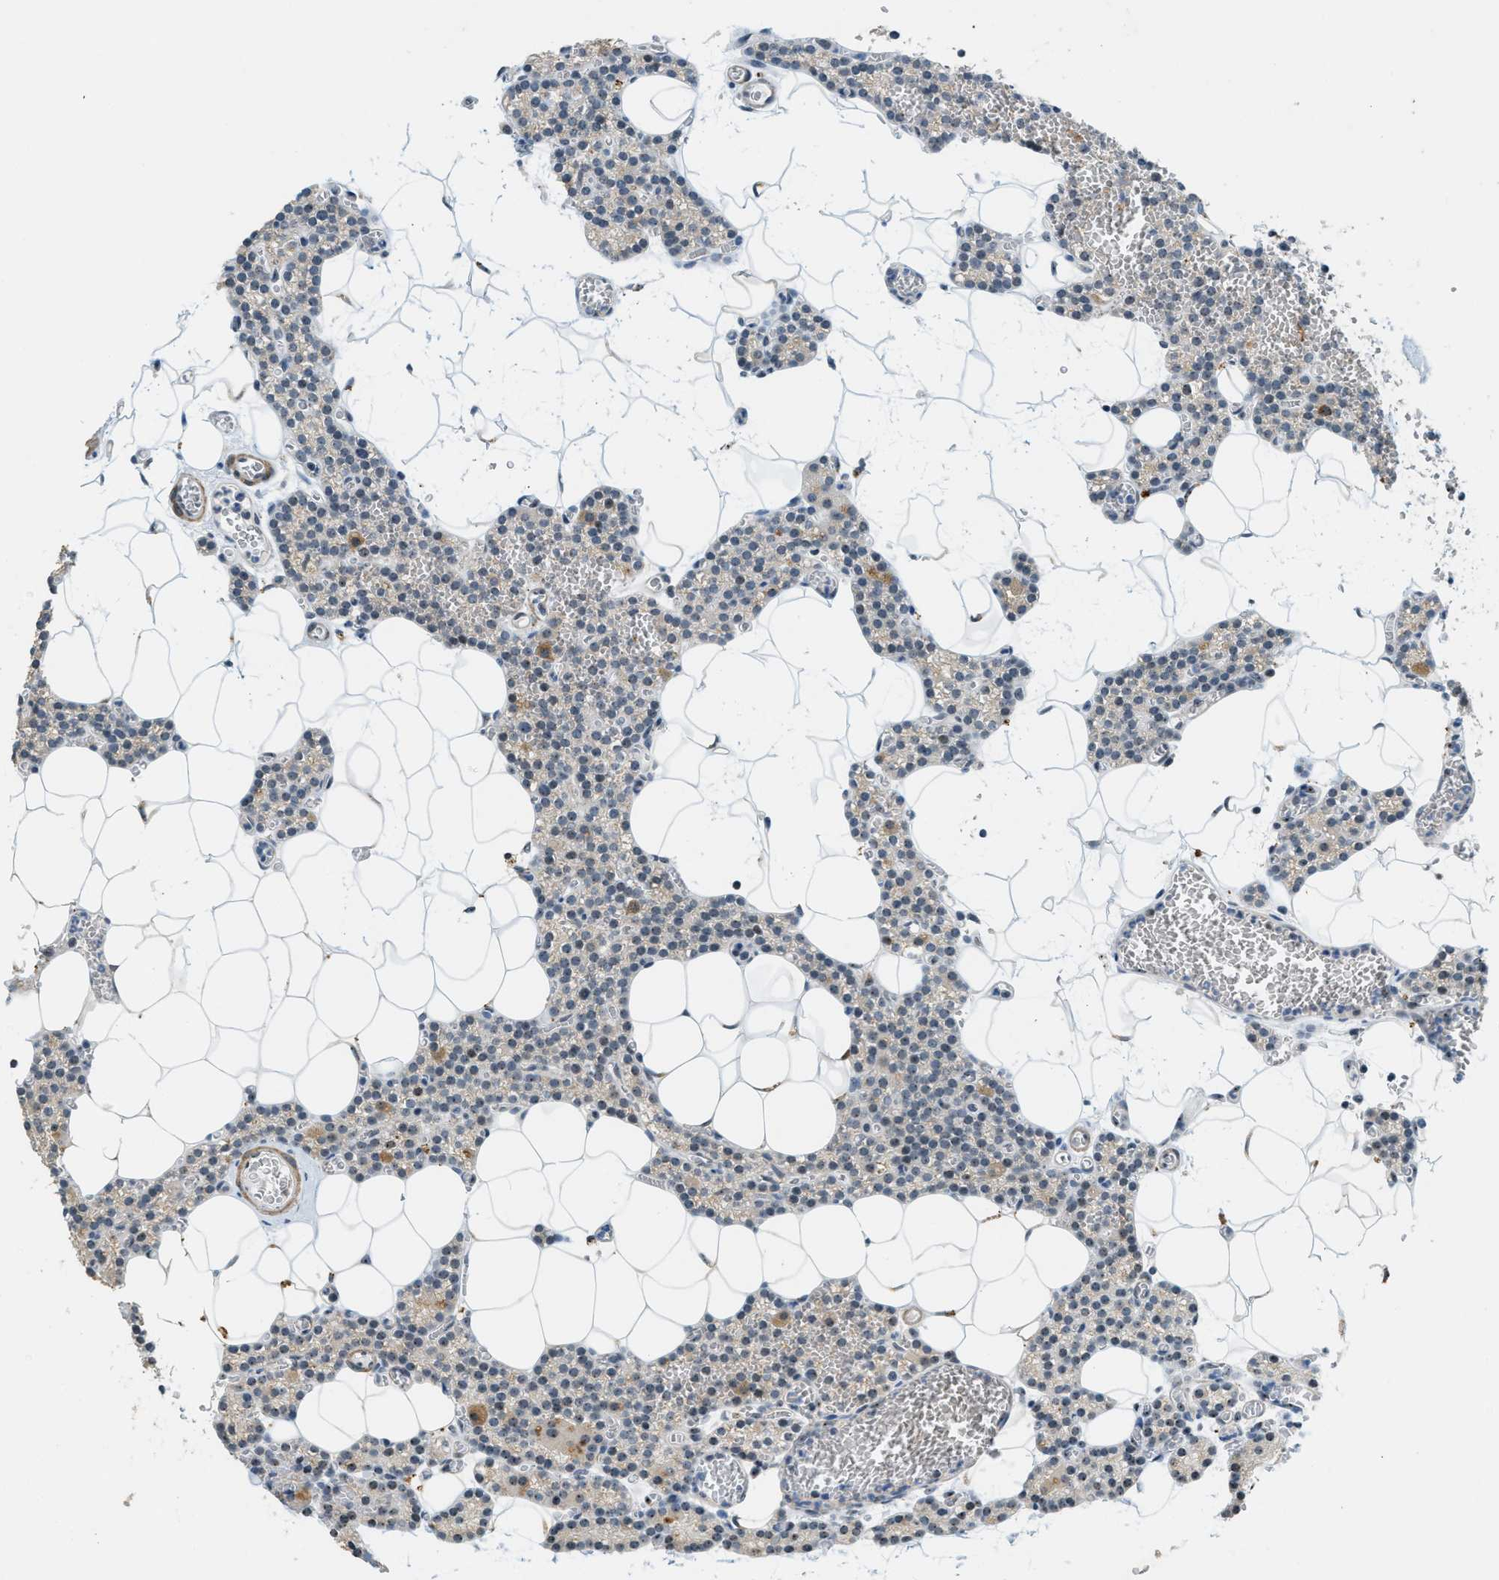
{"staining": {"intensity": "weak", "quantity": "25%-75%", "location": "cytoplasmic/membranous,nuclear"}, "tissue": "parathyroid gland", "cell_type": "Glandular cells", "image_type": "normal", "snomed": [{"axis": "morphology", "description": "Normal tissue, NOS"}, {"axis": "morphology", "description": "Adenoma, NOS"}, {"axis": "topography", "description": "Parathyroid gland"}], "caption": "A high-resolution photomicrograph shows immunohistochemistry (IHC) staining of unremarkable parathyroid gland, which reveals weak cytoplasmic/membranous,nuclear staining in approximately 25%-75% of glandular cells. Ihc stains the protein of interest in brown and the nuclei are stained blue.", "gene": "DDX47", "patient": {"sex": "female", "age": 58}}